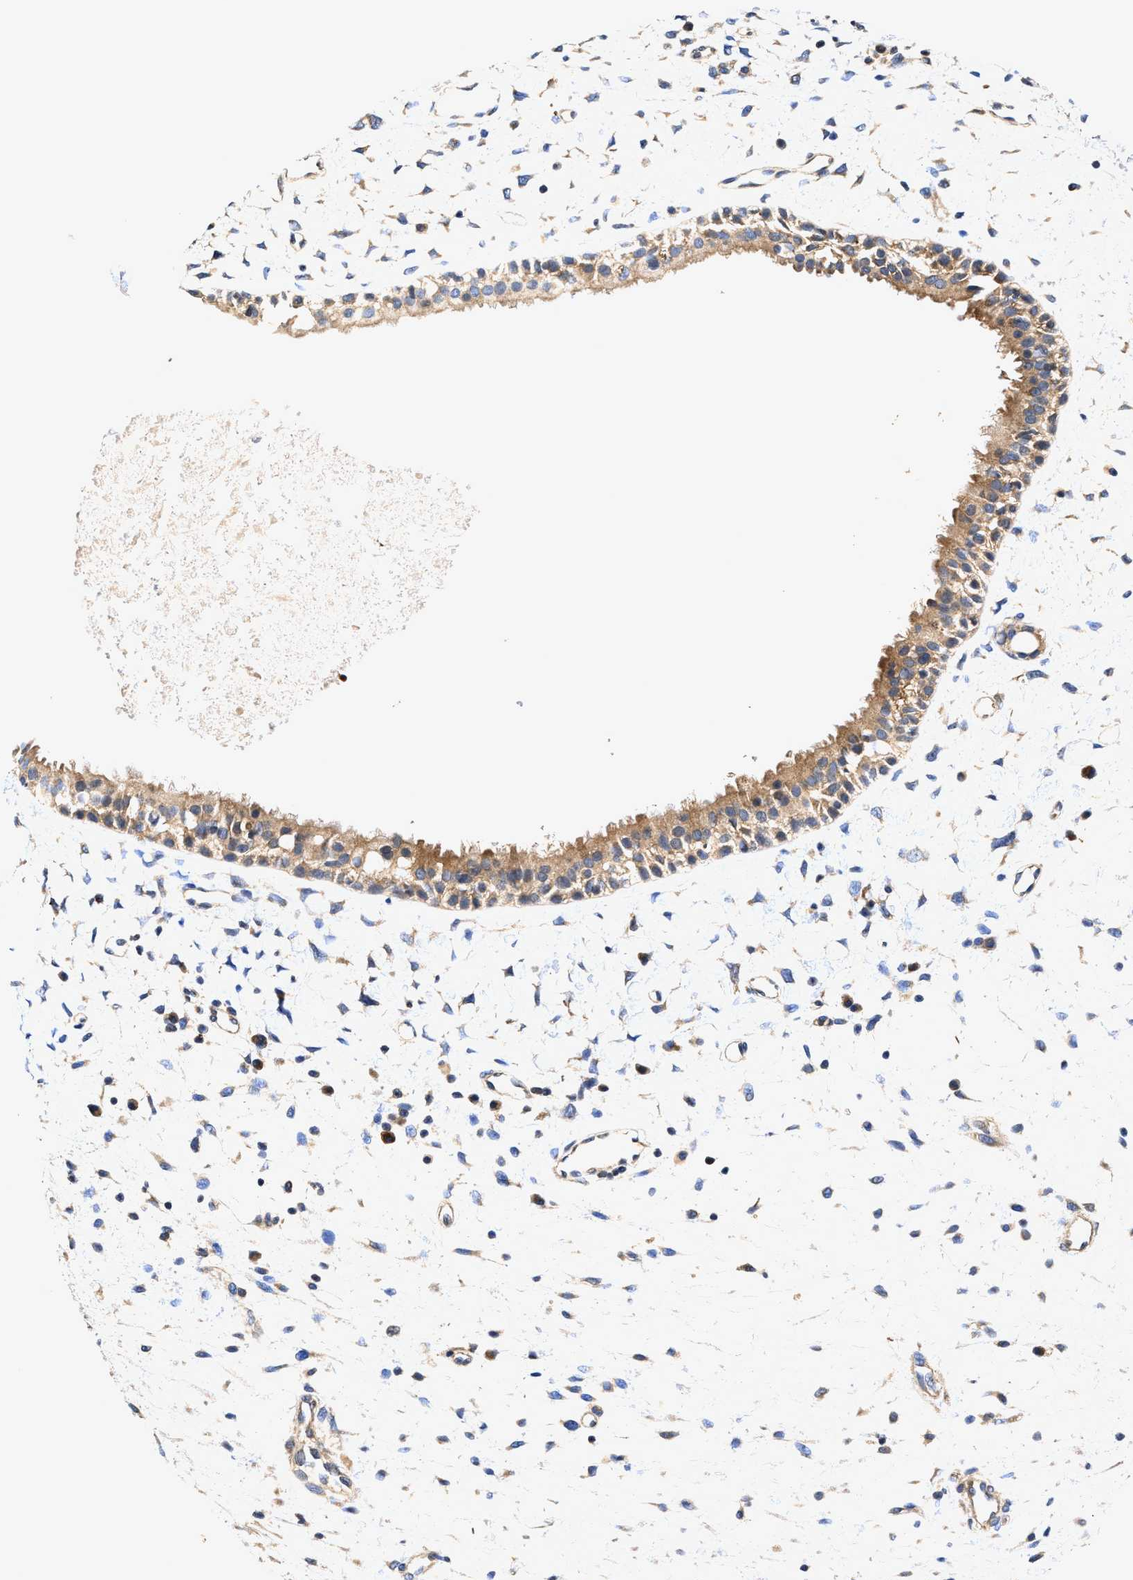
{"staining": {"intensity": "moderate", "quantity": ">75%", "location": "cytoplasmic/membranous"}, "tissue": "nasopharynx", "cell_type": "Respiratory epithelial cells", "image_type": "normal", "snomed": [{"axis": "morphology", "description": "Normal tissue, NOS"}, {"axis": "topography", "description": "Nasopharynx"}], "caption": "Immunohistochemistry staining of normal nasopharynx, which exhibits medium levels of moderate cytoplasmic/membranous expression in about >75% of respiratory epithelial cells indicating moderate cytoplasmic/membranous protein staining. The staining was performed using DAB (3,3'-diaminobenzidine) (brown) for protein detection and nuclei were counterstained in hematoxylin (blue).", "gene": "EFNA4", "patient": {"sex": "male", "age": 22}}